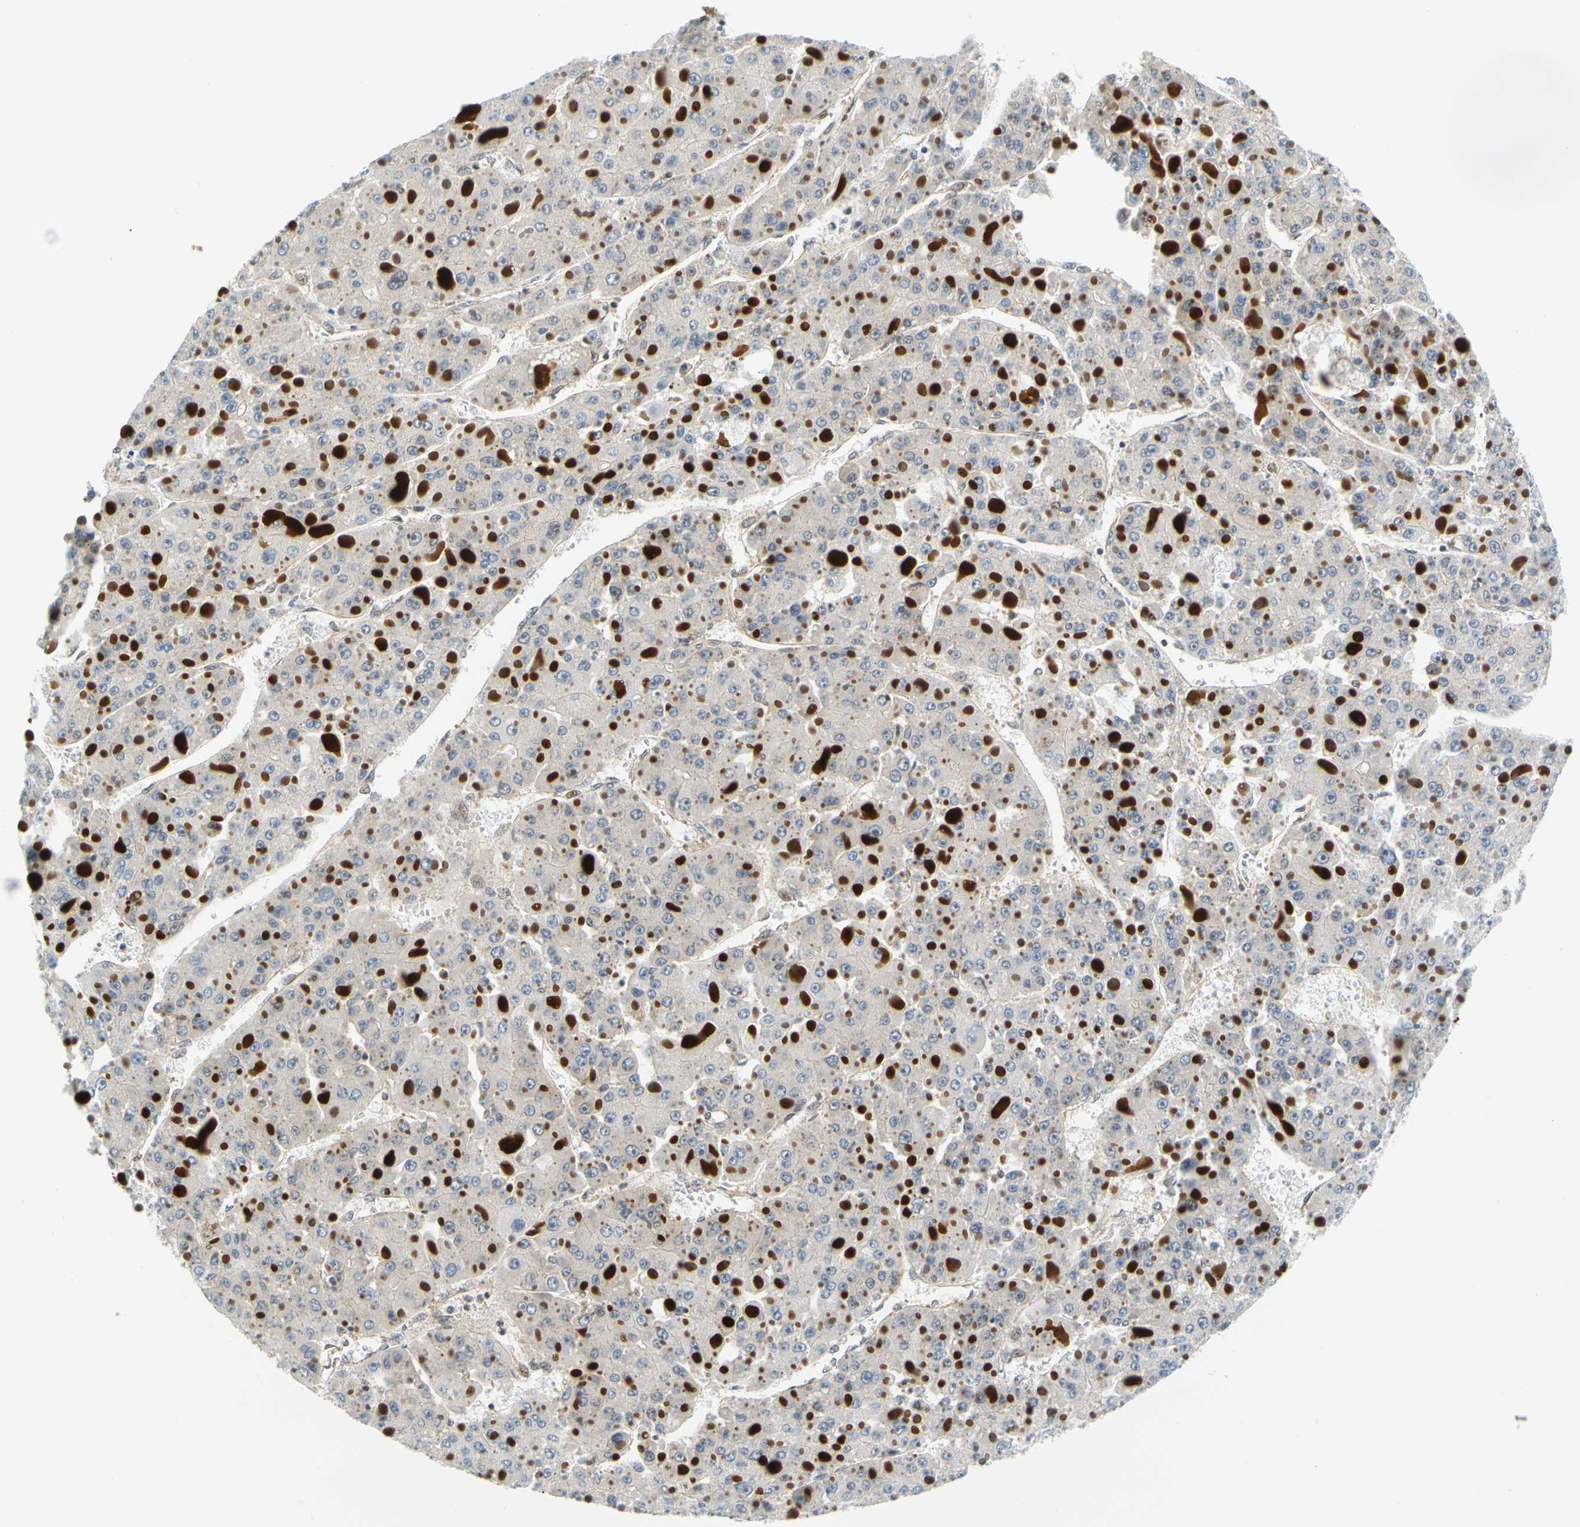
{"staining": {"intensity": "negative", "quantity": "none", "location": "none"}, "tissue": "liver cancer", "cell_type": "Tumor cells", "image_type": "cancer", "snomed": [{"axis": "morphology", "description": "Carcinoma, Hepatocellular, NOS"}, {"axis": "topography", "description": "Liver"}], "caption": "Immunohistochemistry (IHC) of liver cancer shows no positivity in tumor cells.", "gene": "MAPK9", "patient": {"sex": "female", "age": 73}}